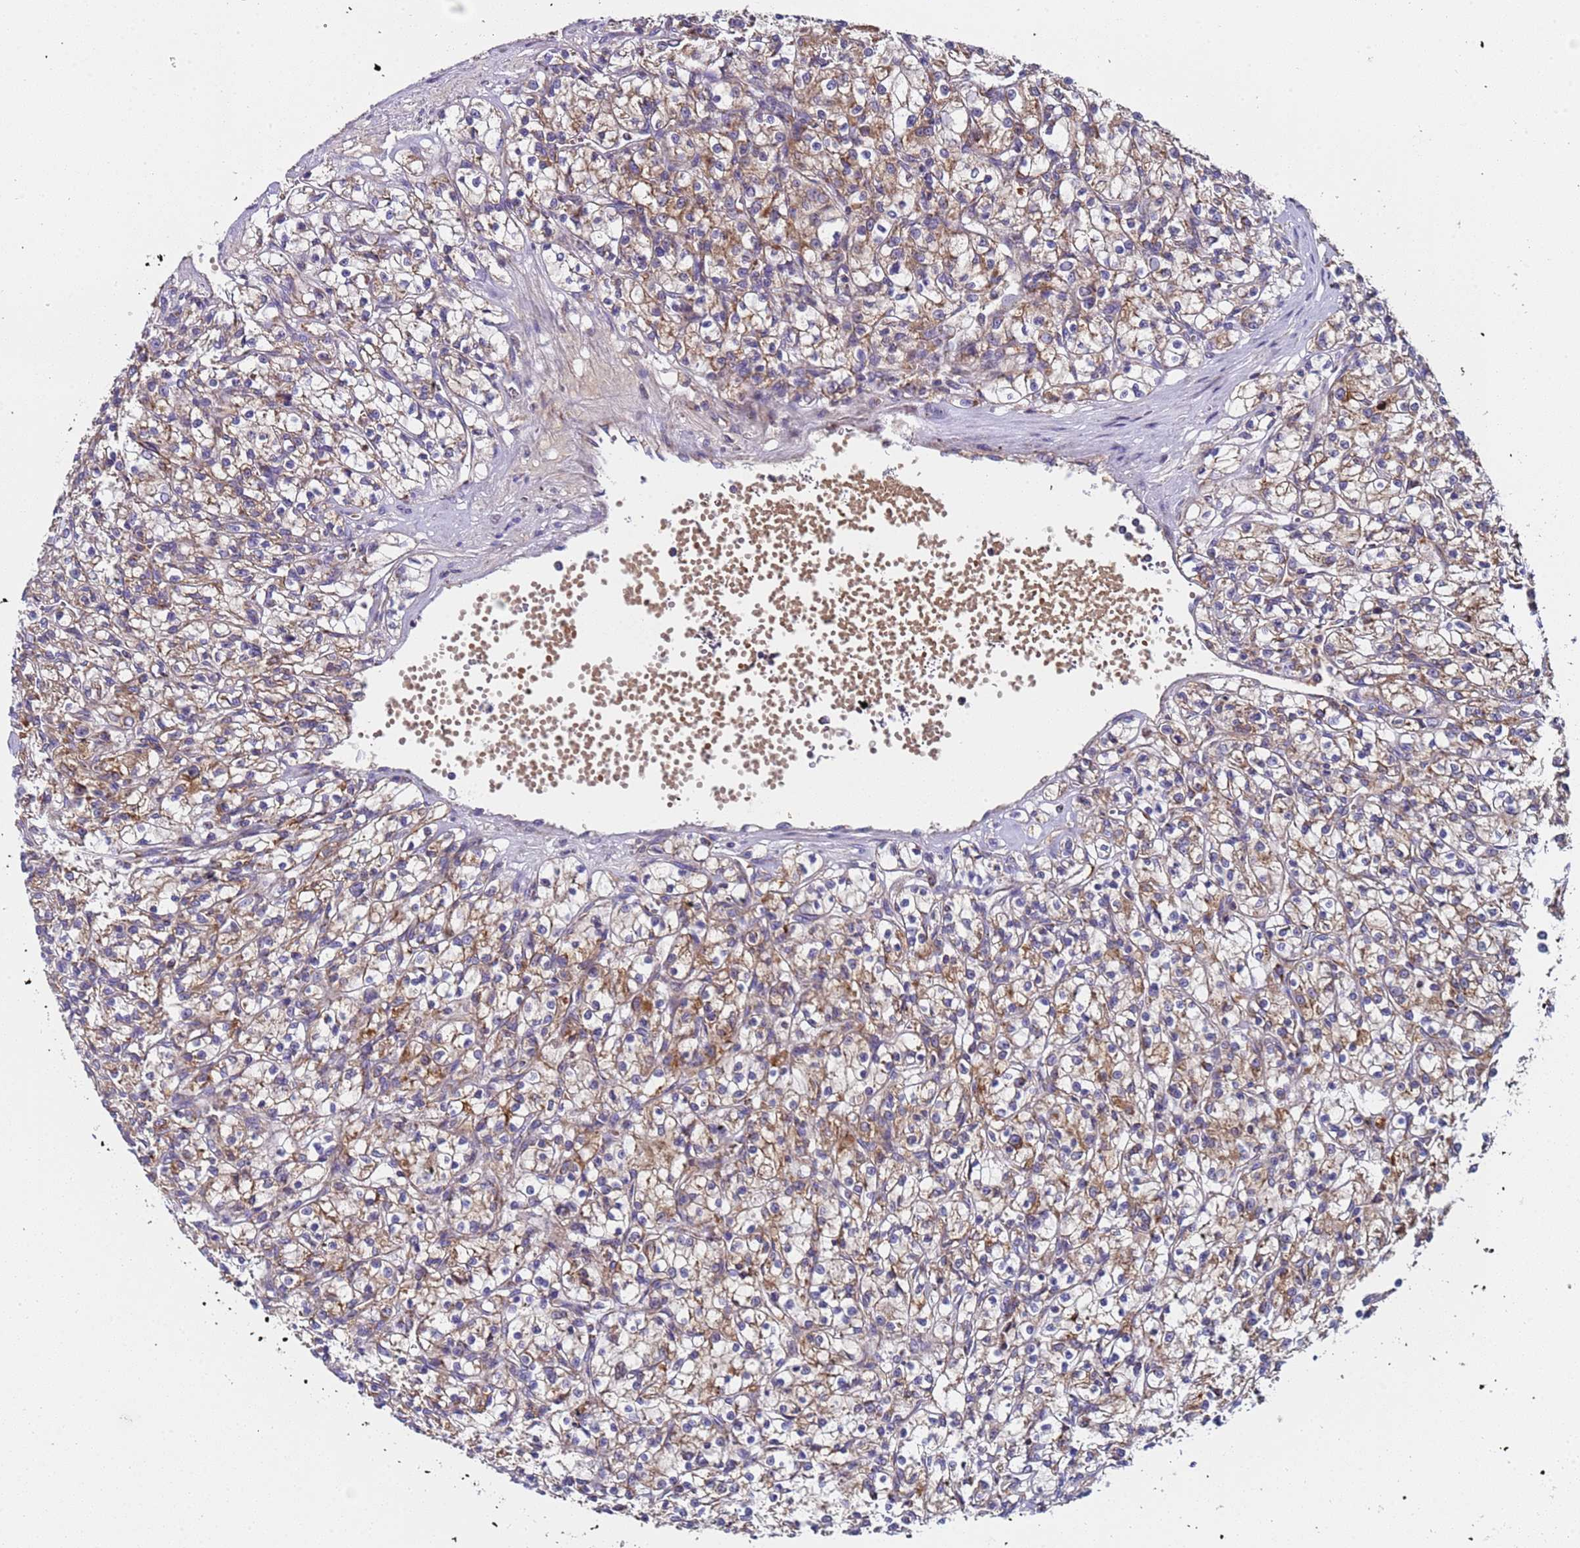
{"staining": {"intensity": "moderate", "quantity": "25%-75%", "location": "cytoplasmic/membranous"}, "tissue": "renal cancer", "cell_type": "Tumor cells", "image_type": "cancer", "snomed": [{"axis": "morphology", "description": "Adenocarcinoma, NOS"}, {"axis": "topography", "description": "Kidney"}], "caption": "Human adenocarcinoma (renal) stained with a brown dye exhibits moderate cytoplasmic/membranous positive staining in about 25%-75% of tumor cells.", "gene": "TMEM126A", "patient": {"sex": "female", "age": 59}}